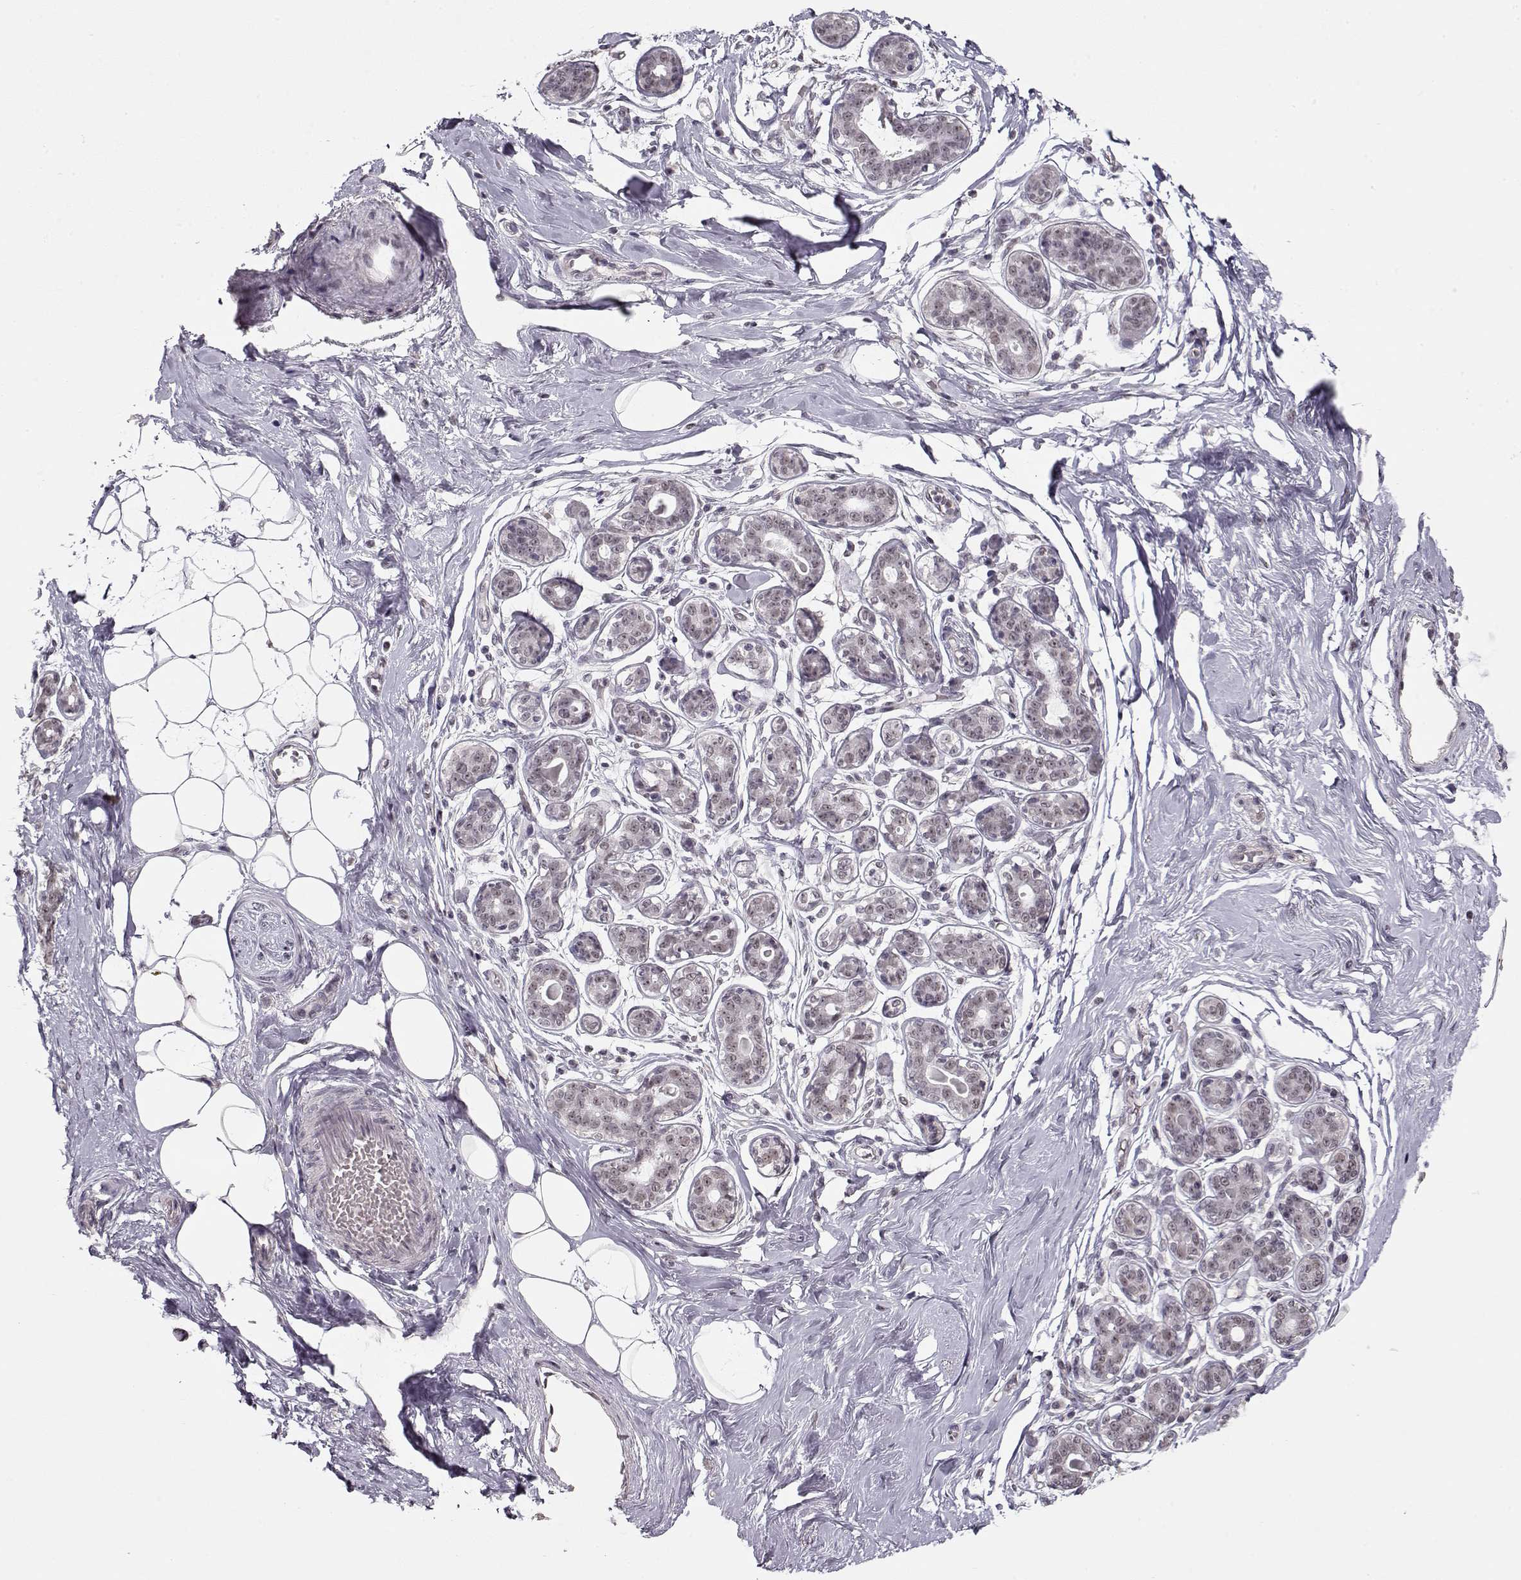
{"staining": {"intensity": "negative", "quantity": "none", "location": "none"}, "tissue": "breast", "cell_type": "Adipocytes", "image_type": "normal", "snomed": [{"axis": "morphology", "description": "Normal tissue, NOS"}, {"axis": "topography", "description": "Skin"}, {"axis": "topography", "description": "Breast"}], "caption": "Breast stained for a protein using immunohistochemistry (IHC) demonstrates no positivity adipocytes.", "gene": "PCP4", "patient": {"sex": "female", "age": 43}}